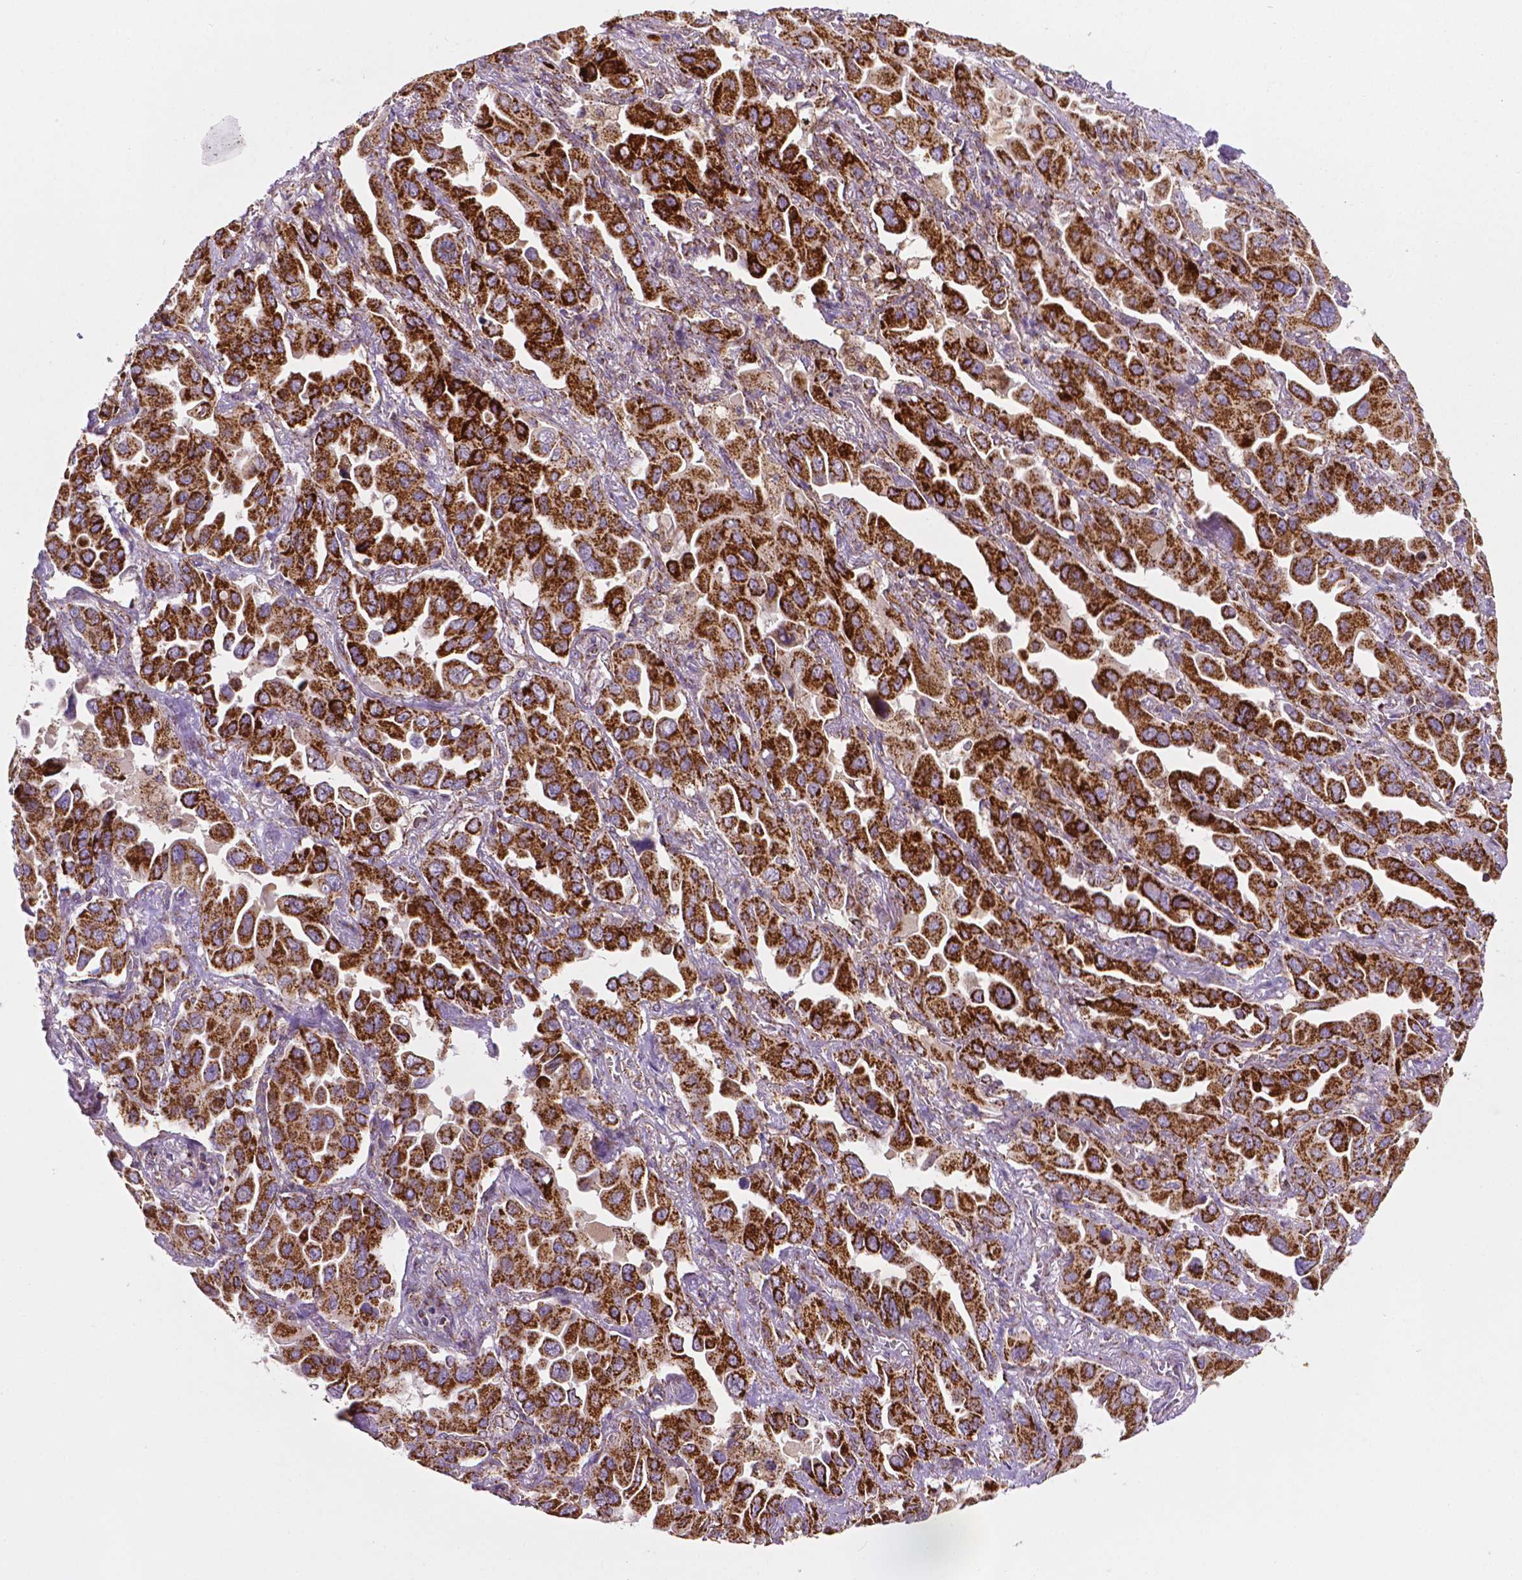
{"staining": {"intensity": "strong", "quantity": ">75%", "location": "cytoplasmic/membranous"}, "tissue": "lung cancer", "cell_type": "Tumor cells", "image_type": "cancer", "snomed": [{"axis": "morphology", "description": "Adenocarcinoma, NOS"}, {"axis": "topography", "description": "Lung"}], "caption": "The image demonstrates a brown stain indicating the presence of a protein in the cytoplasmic/membranous of tumor cells in lung adenocarcinoma. (DAB (3,3'-diaminobenzidine) IHC with brightfield microscopy, high magnification).", "gene": "ILVBL", "patient": {"sex": "male", "age": 64}}